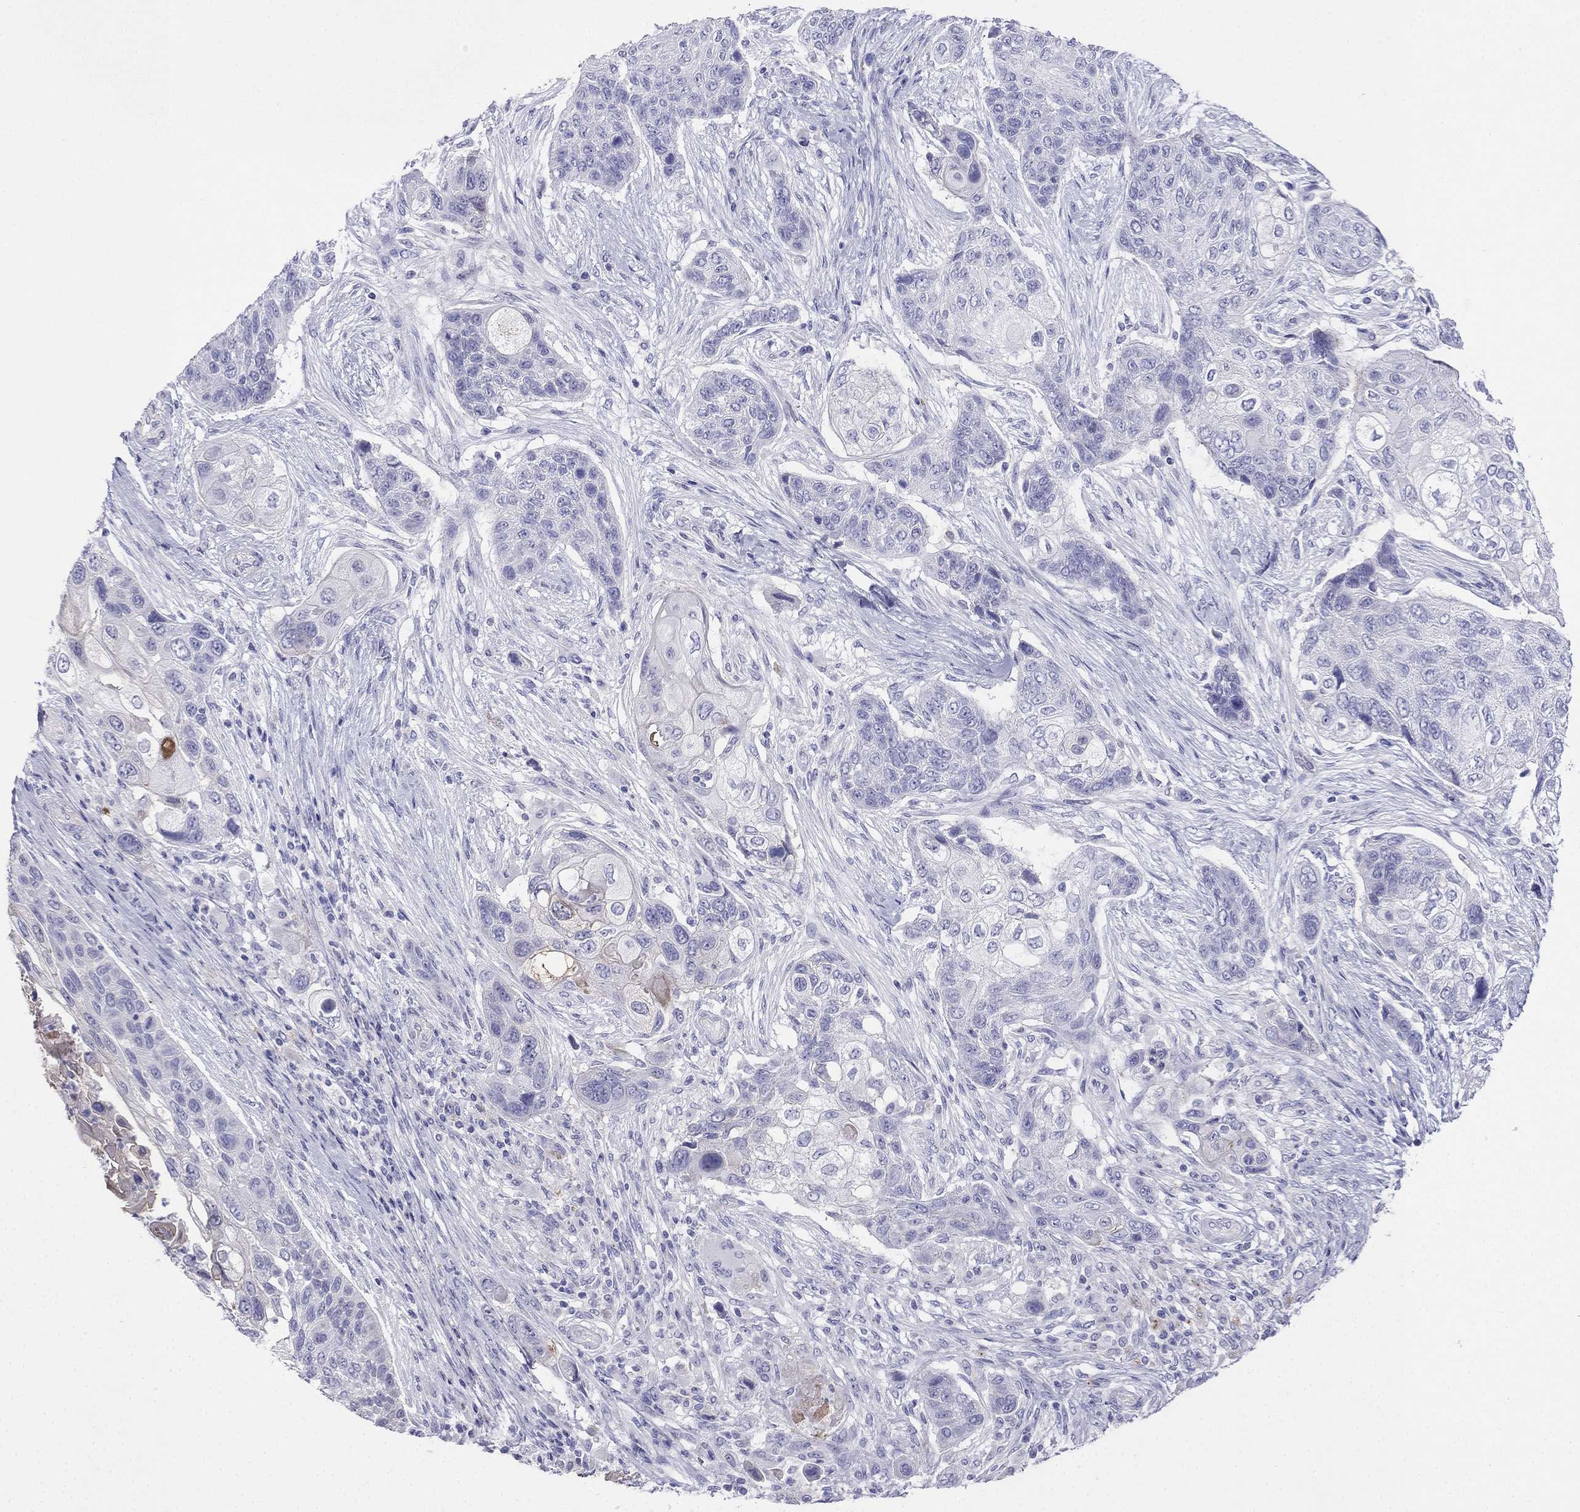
{"staining": {"intensity": "negative", "quantity": "none", "location": "none"}, "tissue": "lung cancer", "cell_type": "Tumor cells", "image_type": "cancer", "snomed": [{"axis": "morphology", "description": "Squamous cell carcinoma, NOS"}, {"axis": "topography", "description": "Lung"}], "caption": "High magnification brightfield microscopy of lung cancer (squamous cell carcinoma) stained with DAB (brown) and counterstained with hematoxylin (blue): tumor cells show no significant expression.", "gene": "ALOXE3", "patient": {"sex": "male", "age": 69}}